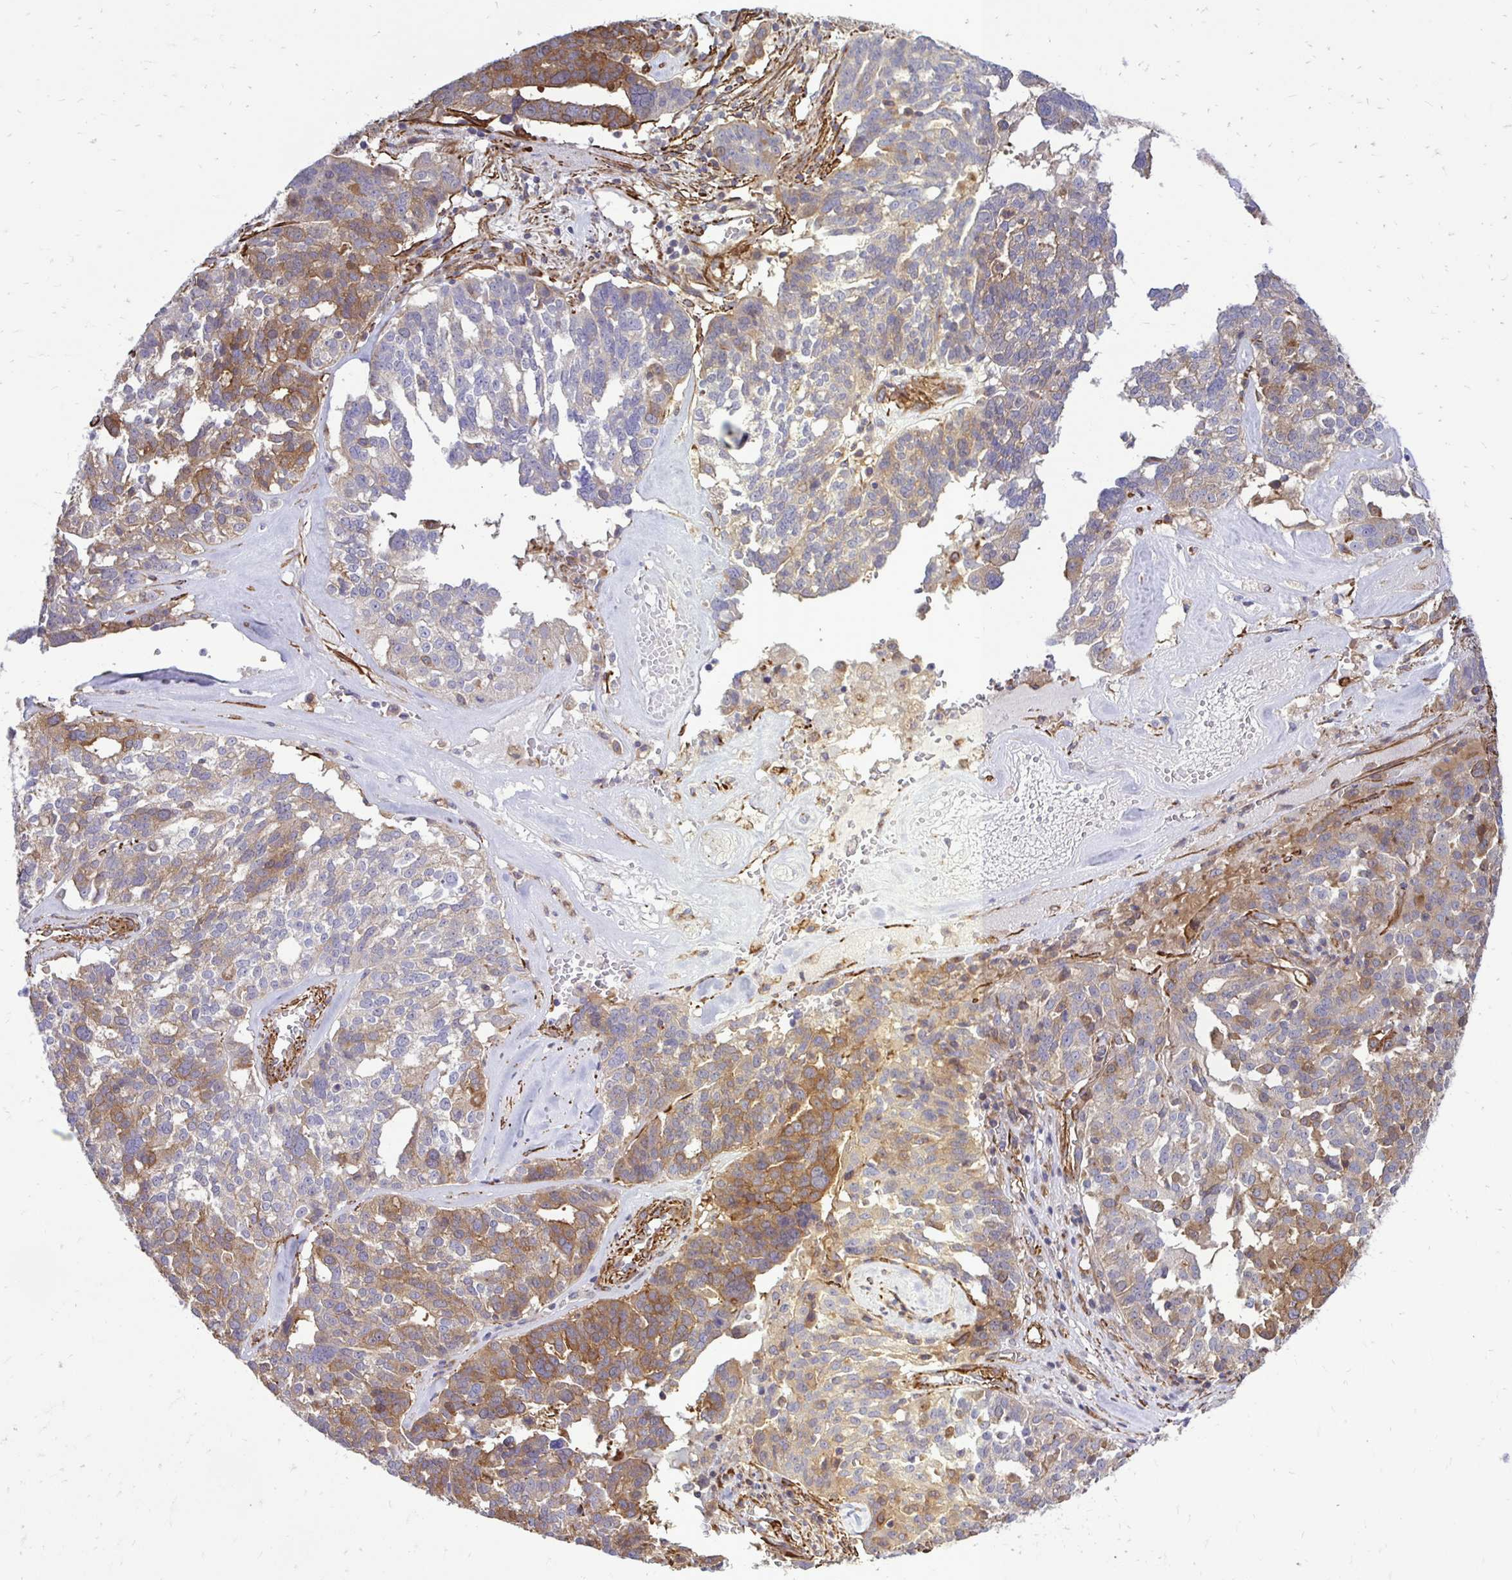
{"staining": {"intensity": "moderate", "quantity": "25%-75%", "location": "cytoplasmic/membranous"}, "tissue": "ovarian cancer", "cell_type": "Tumor cells", "image_type": "cancer", "snomed": [{"axis": "morphology", "description": "Cystadenocarcinoma, serous, NOS"}, {"axis": "topography", "description": "Ovary"}], "caption": "Moderate cytoplasmic/membranous positivity for a protein is identified in about 25%-75% of tumor cells of ovarian serous cystadenocarcinoma using immunohistochemistry.", "gene": "CTPS1", "patient": {"sex": "female", "age": 59}}